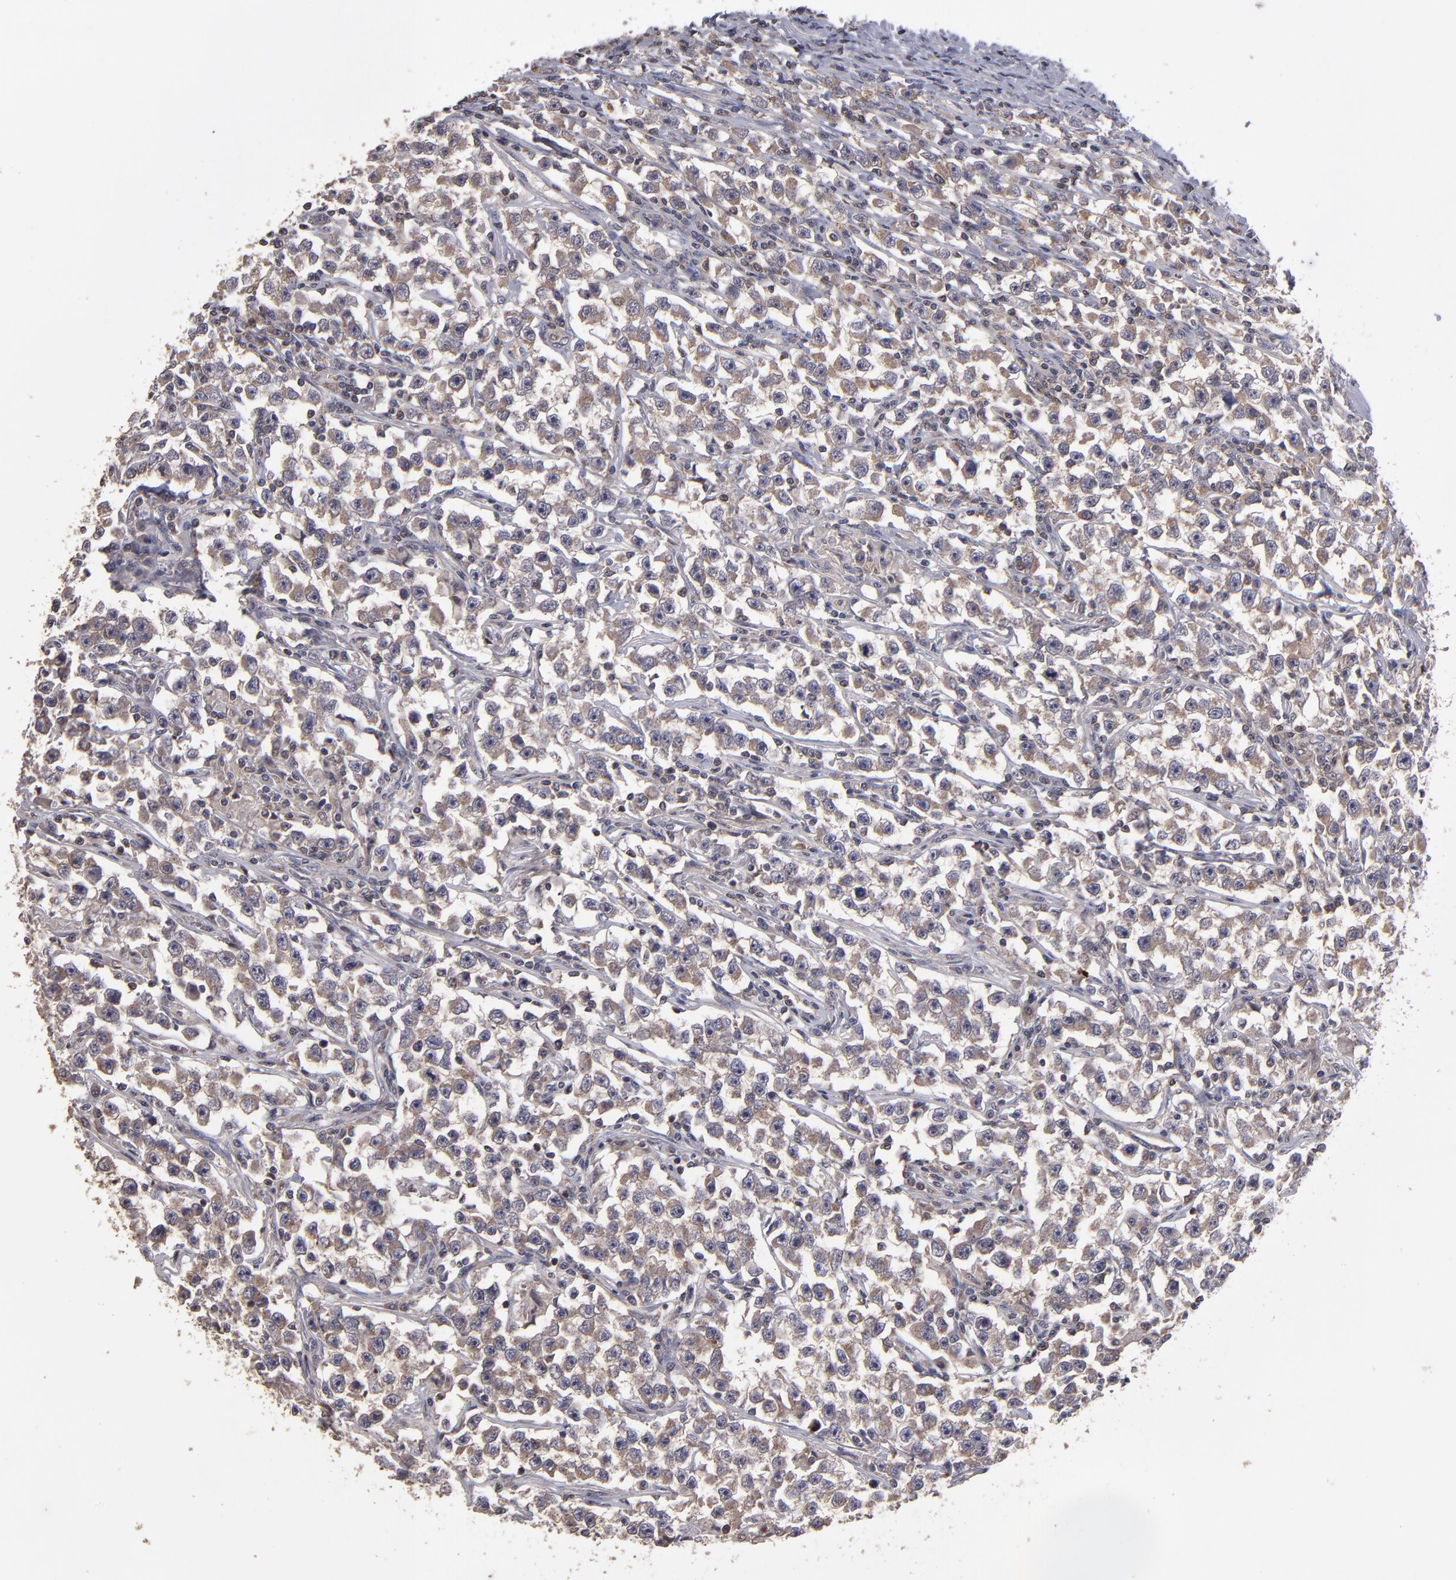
{"staining": {"intensity": "moderate", "quantity": ">75%", "location": "cytoplasmic/membranous"}, "tissue": "testis cancer", "cell_type": "Tumor cells", "image_type": "cancer", "snomed": [{"axis": "morphology", "description": "Seminoma, NOS"}, {"axis": "topography", "description": "Testis"}], "caption": "The histopathology image reveals staining of testis seminoma, revealing moderate cytoplasmic/membranous protein expression (brown color) within tumor cells. Using DAB (3,3'-diaminobenzidine) (brown) and hematoxylin (blue) stains, captured at high magnification using brightfield microscopy.", "gene": "NF2", "patient": {"sex": "male", "age": 33}}